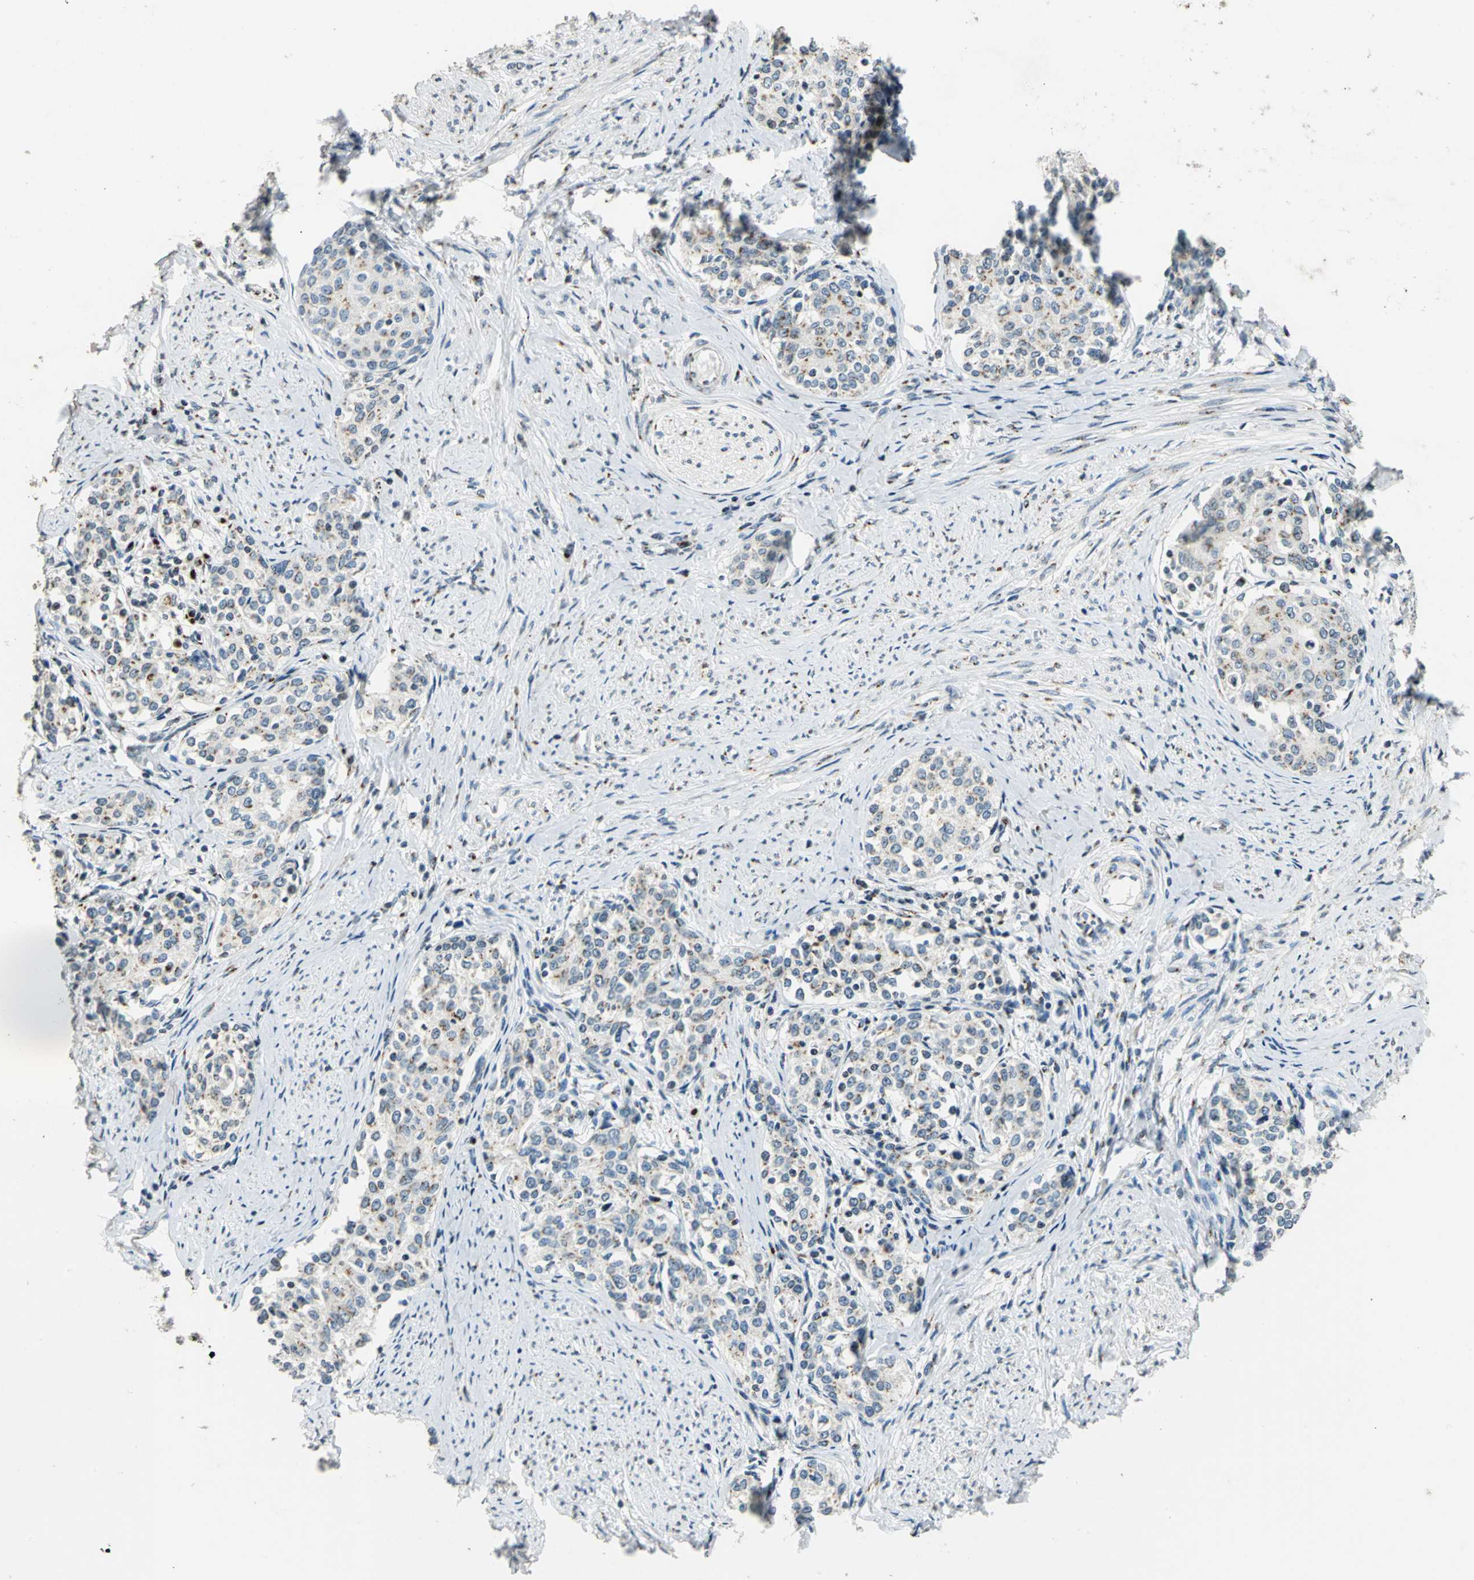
{"staining": {"intensity": "weak", "quantity": "25%-75%", "location": "cytoplasmic/membranous"}, "tissue": "cervical cancer", "cell_type": "Tumor cells", "image_type": "cancer", "snomed": [{"axis": "morphology", "description": "Squamous cell carcinoma, NOS"}, {"axis": "morphology", "description": "Adenocarcinoma, NOS"}, {"axis": "topography", "description": "Cervix"}], "caption": "Immunohistochemistry (IHC) image of cervical cancer (squamous cell carcinoma) stained for a protein (brown), which displays low levels of weak cytoplasmic/membranous staining in about 25%-75% of tumor cells.", "gene": "TMEM115", "patient": {"sex": "female", "age": 52}}